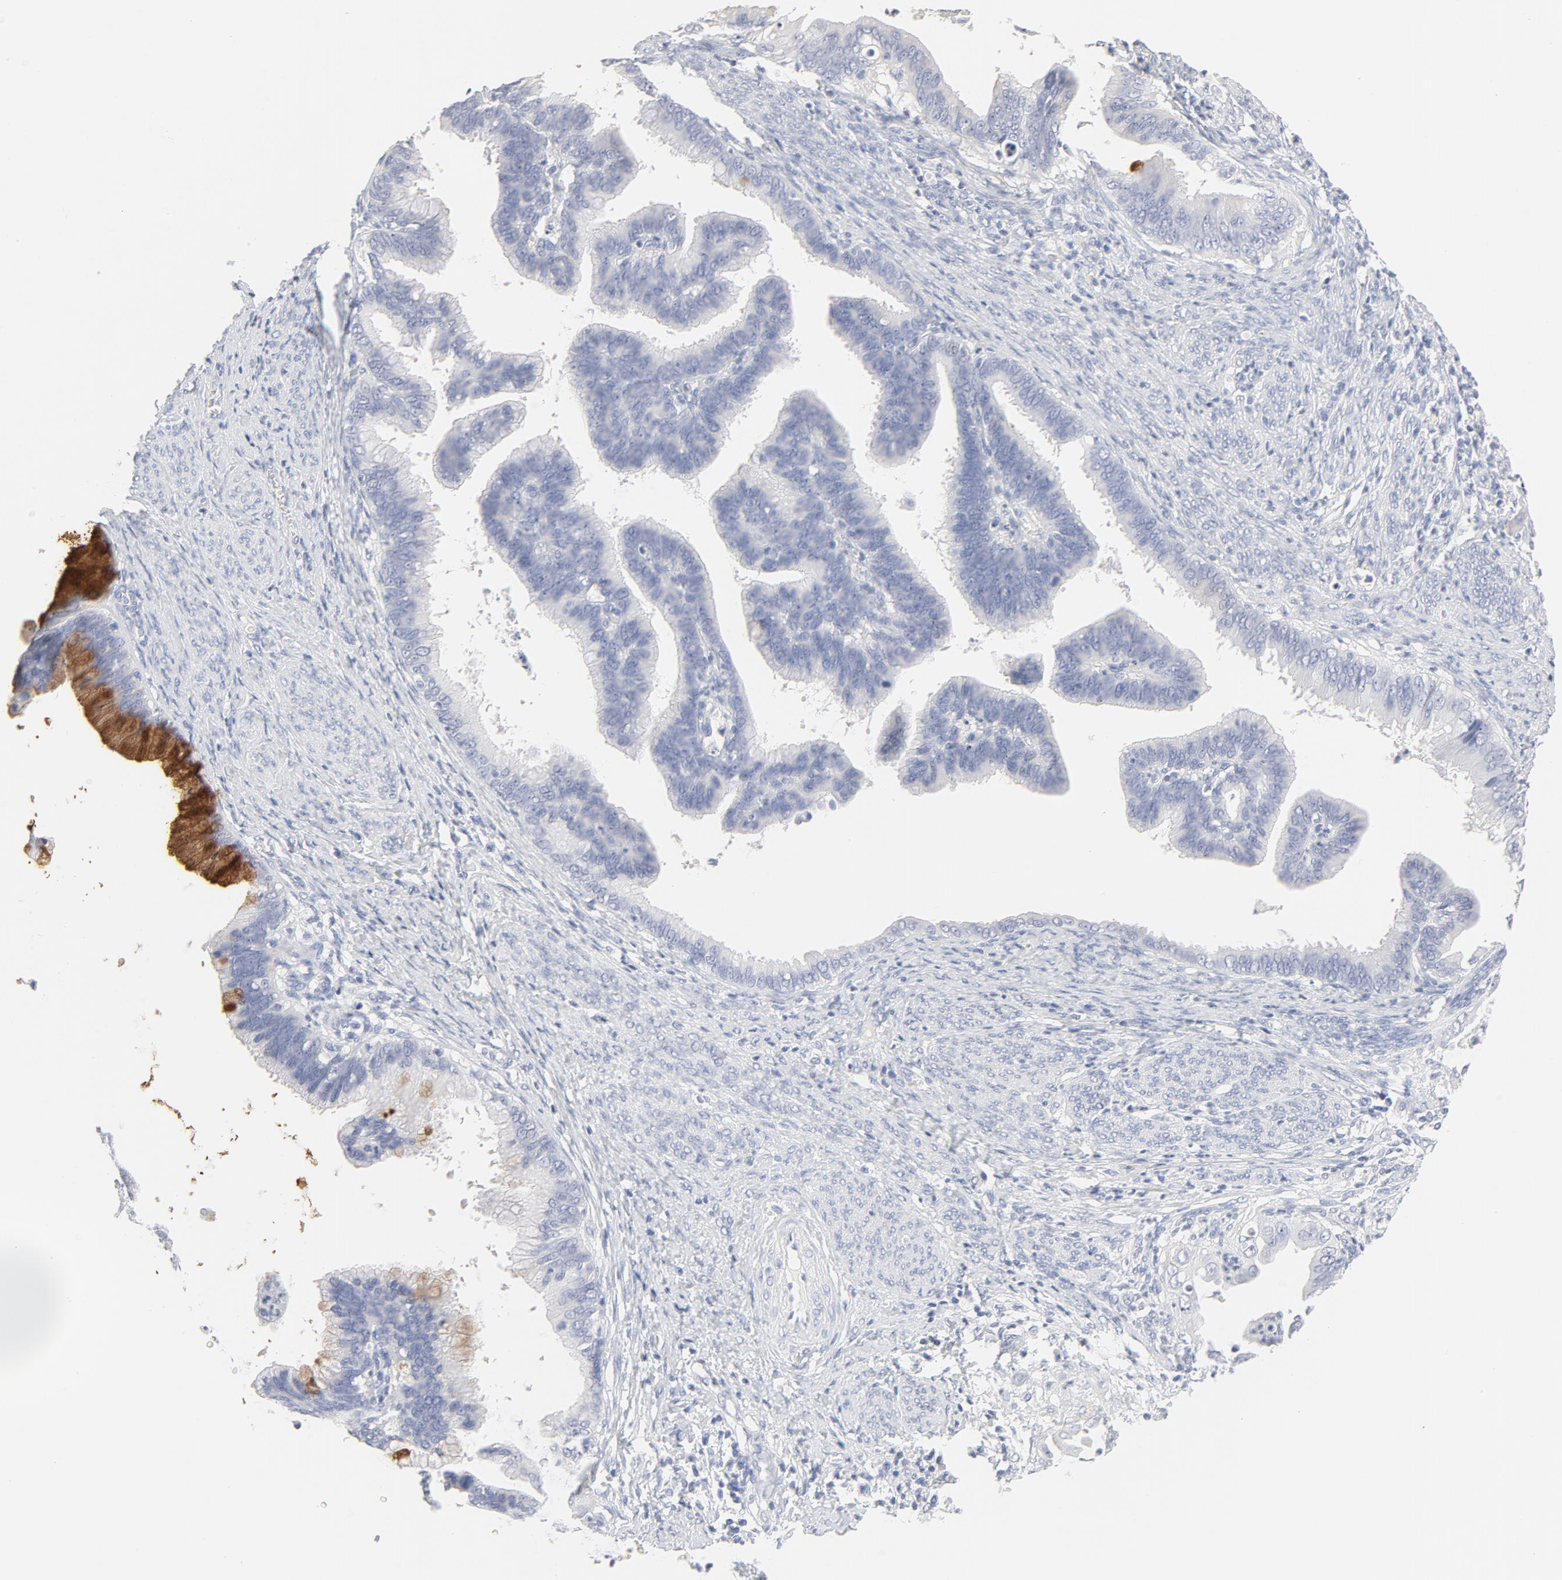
{"staining": {"intensity": "strong", "quantity": "<25%", "location": "cytoplasmic/membranous"}, "tissue": "cervical cancer", "cell_type": "Tumor cells", "image_type": "cancer", "snomed": [{"axis": "morphology", "description": "Adenocarcinoma, NOS"}, {"axis": "topography", "description": "Cervix"}], "caption": "This micrograph shows cervical cancer (adenocarcinoma) stained with immunohistochemistry (IHC) to label a protein in brown. The cytoplasmic/membranous of tumor cells show strong positivity for the protein. Nuclei are counter-stained blue.", "gene": "FCGBP", "patient": {"sex": "female", "age": 47}}